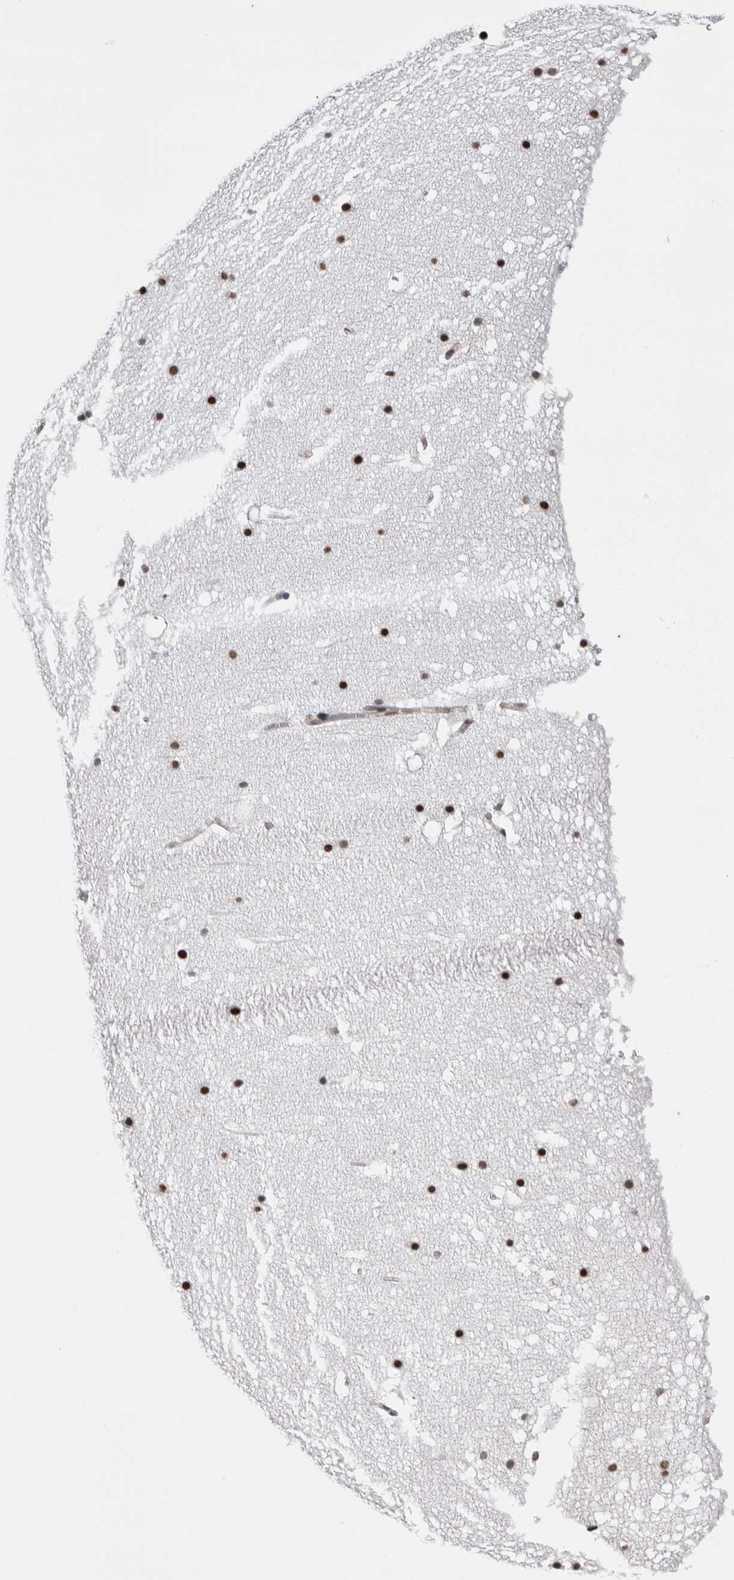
{"staining": {"intensity": "moderate", "quantity": "25%-75%", "location": "nuclear"}, "tissue": "cerebellum", "cell_type": "Cells in granular layer", "image_type": "normal", "snomed": [{"axis": "morphology", "description": "Normal tissue, NOS"}, {"axis": "topography", "description": "Cerebellum"}], "caption": "The photomicrograph demonstrates immunohistochemical staining of benign cerebellum. There is moderate nuclear positivity is seen in approximately 25%-75% of cells in granular layer.", "gene": "ZBTB49", "patient": {"sex": "male", "age": 57}}